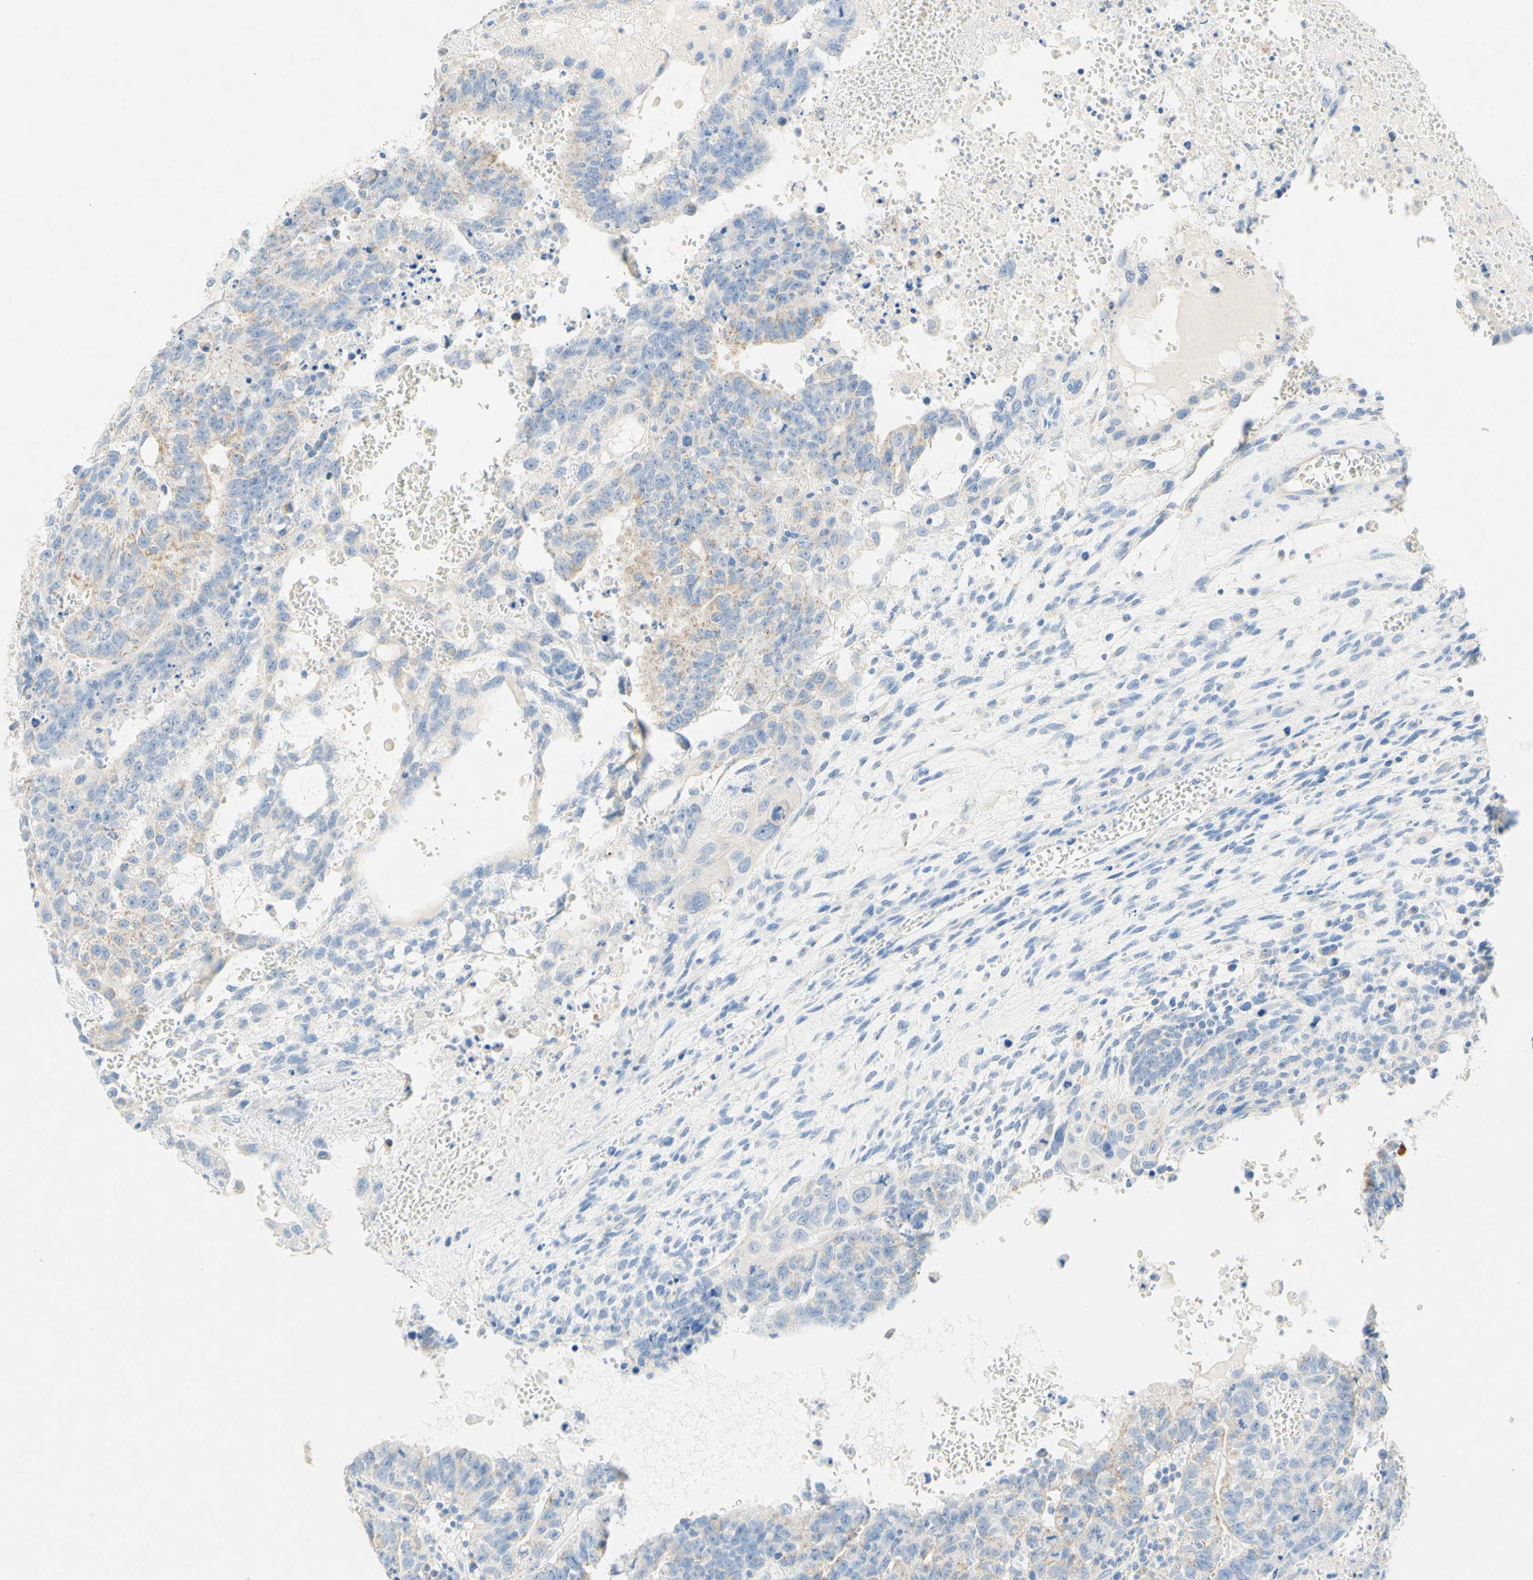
{"staining": {"intensity": "weak", "quantity": "<25%", "location": "cytoplasmic/membranous"}, "tissue": "testis cancer", "cell_type": "Tumor cells", "image_type": "cancer", "snomed": [{"axis": "morphology", "description": "Seminoma, NOS"}, {"axis": "morphology", "description": "Carcinoma, Embryonal, NOS"}, {"axis": "topography", "description": "Testis"}], "caption": "The IHC photomicrograph has no significant positivity in tumor cells of testis cancer (embryonal carcinoma) tissue.", "gene": "SLC46A1", "patient": {"sex": "male", "age": 52}}